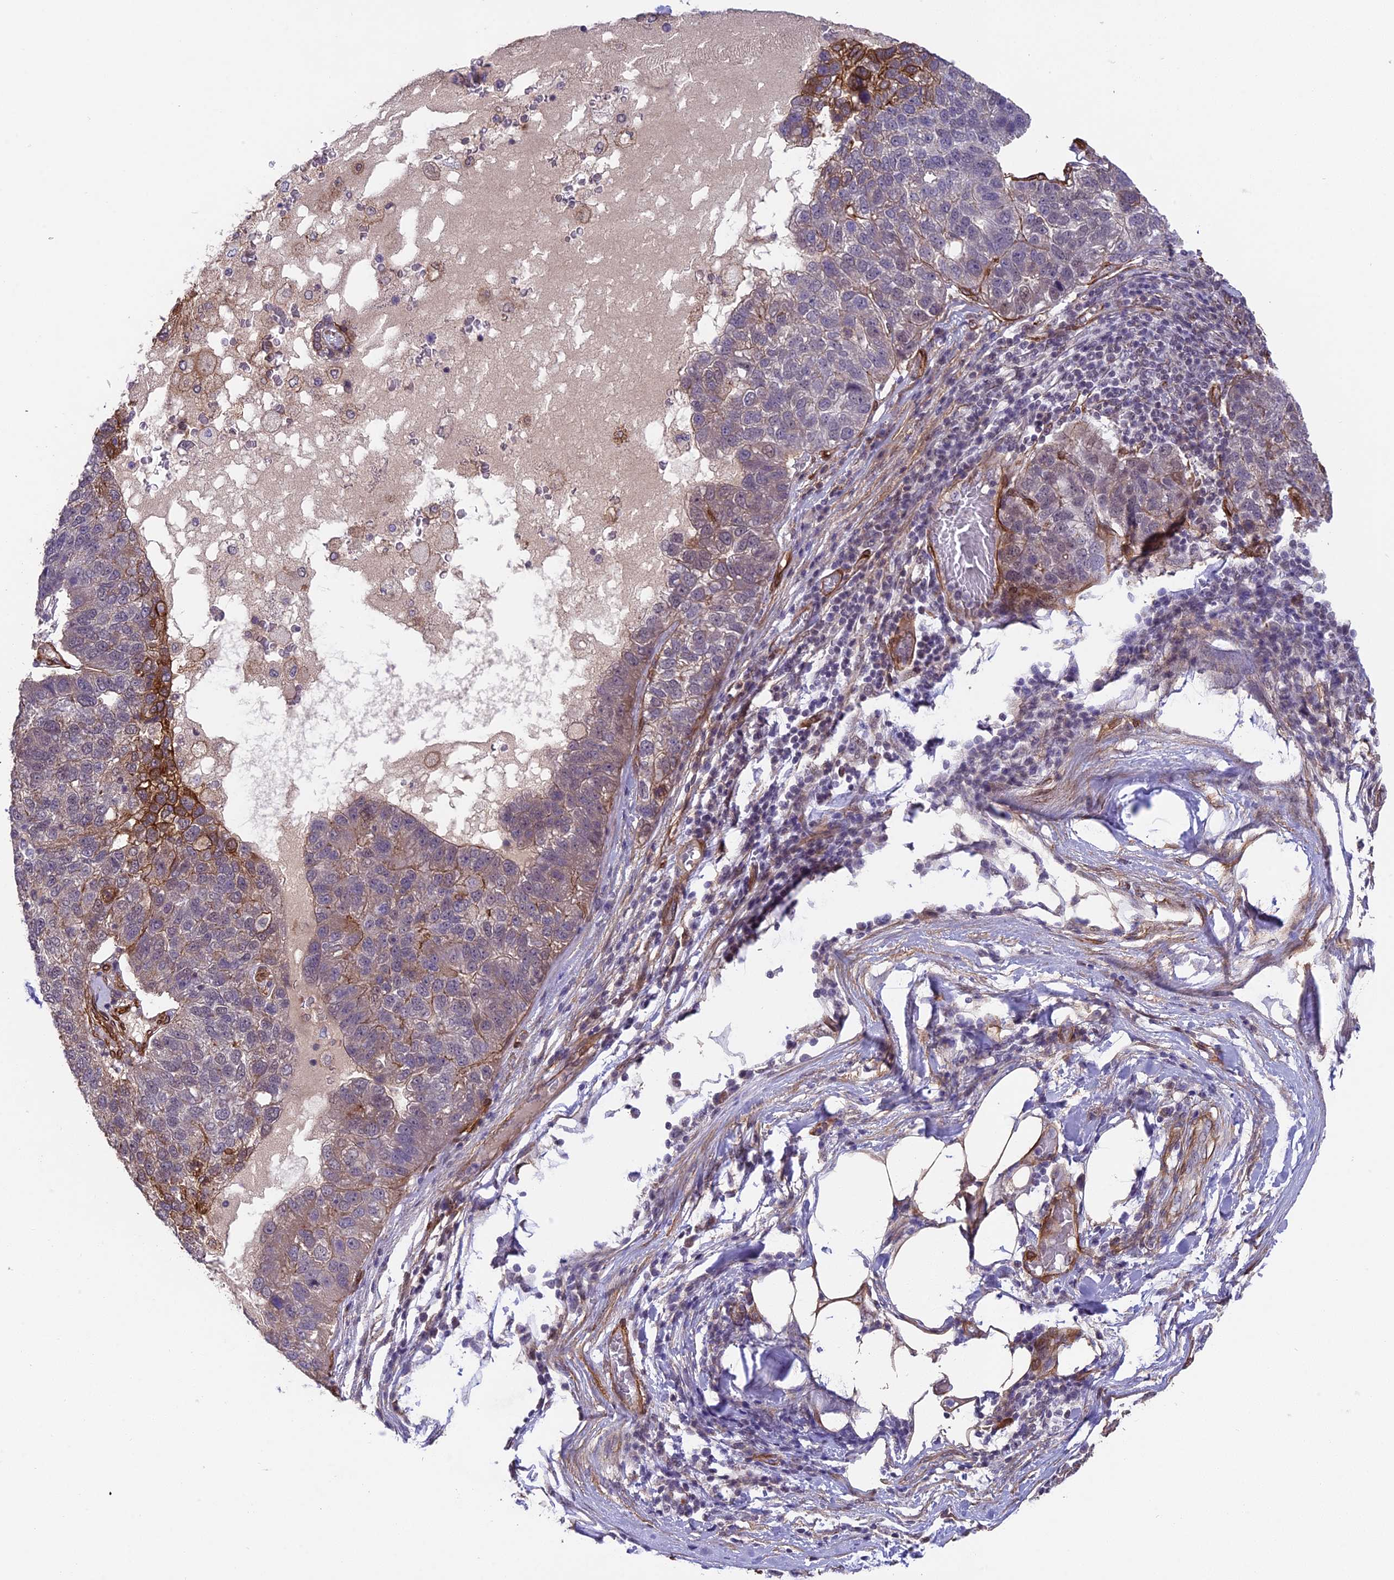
{"staining": {"intensity": "moderate", "quantity": "<25%", "location": "cytoplasmic/membranous"}, "tissue": "pancreatic cancer", "cell_type": "Tumor cells", "image_type": "cancer", "snomed": [{"axis": "morphology", "description": "Adenocarcinoma, NOS"}, {"axis": "topography", "description": "Pancreas"}], "caption": "A micrograph of pancreatic cancer stained for a protein displays moderate cytoplasmic/membranous brown staining in tumor cells. The staining was performed using DAB (3,3'-diaminobenzidine), with brown indicating positive protein expression. Nuclei are stained blue with hematoxylin.", "gene": "TNS1", "patient": {"sex": "female", "age": 61}}